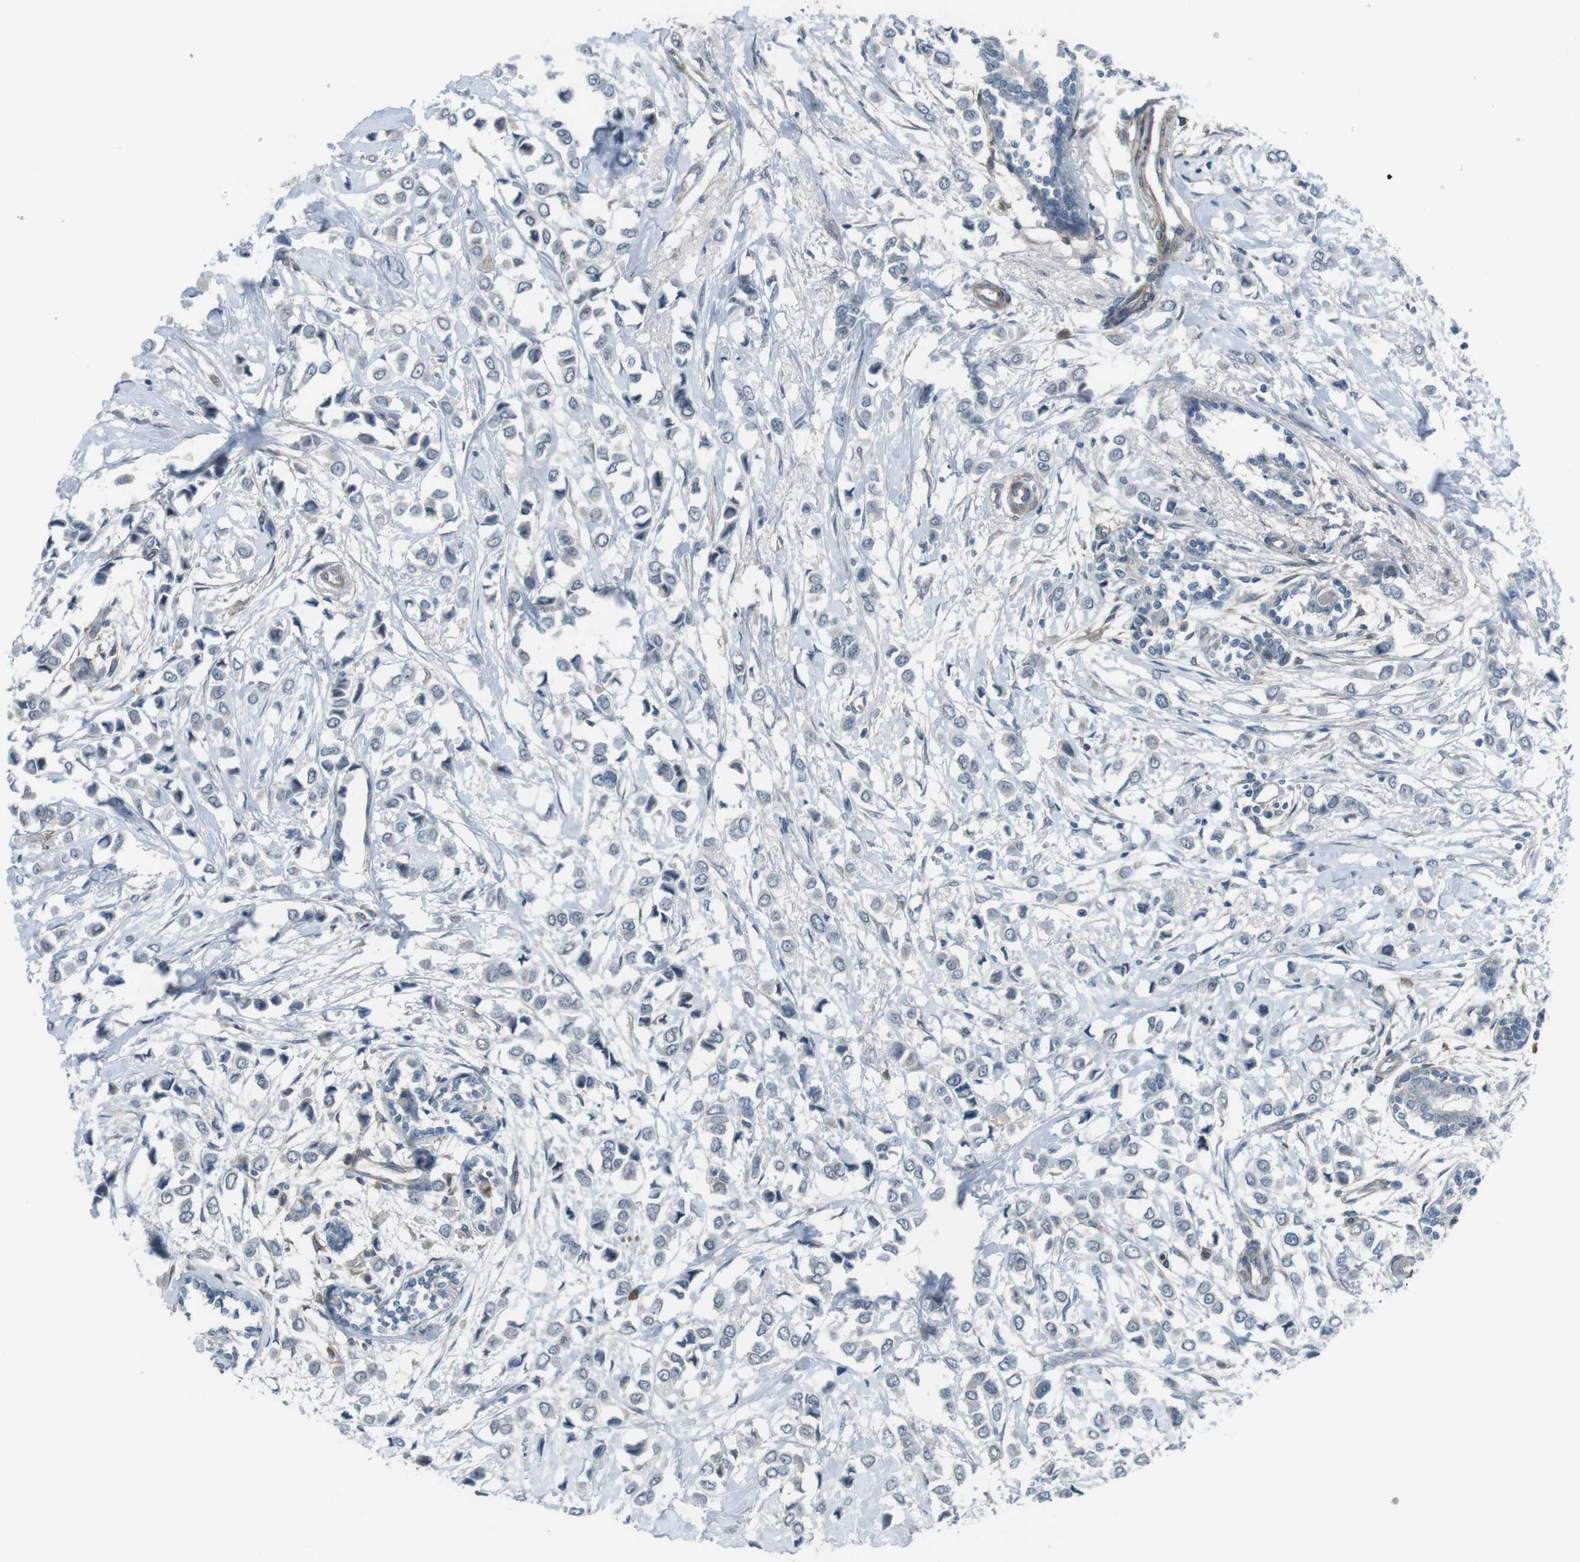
{"staining": {"intensity": "negative", "quantity": "none", "location": "none"}, "tissue": "breast cancer", "cell_type": "Tumor cells", "image_type": "cancer", "snomed": [{"axis": "morphology", "description": "Lobular carcinoma"}, {"axis": "topography", "description": "Breast"}], "caption": "The immunohistochemistry (IHC) photomicrograph has no significant expression in tumor cells of breast lobular carcinoma tissue.", "gene": "ANK2", "patient": {"sex": "female", "age": 51}}